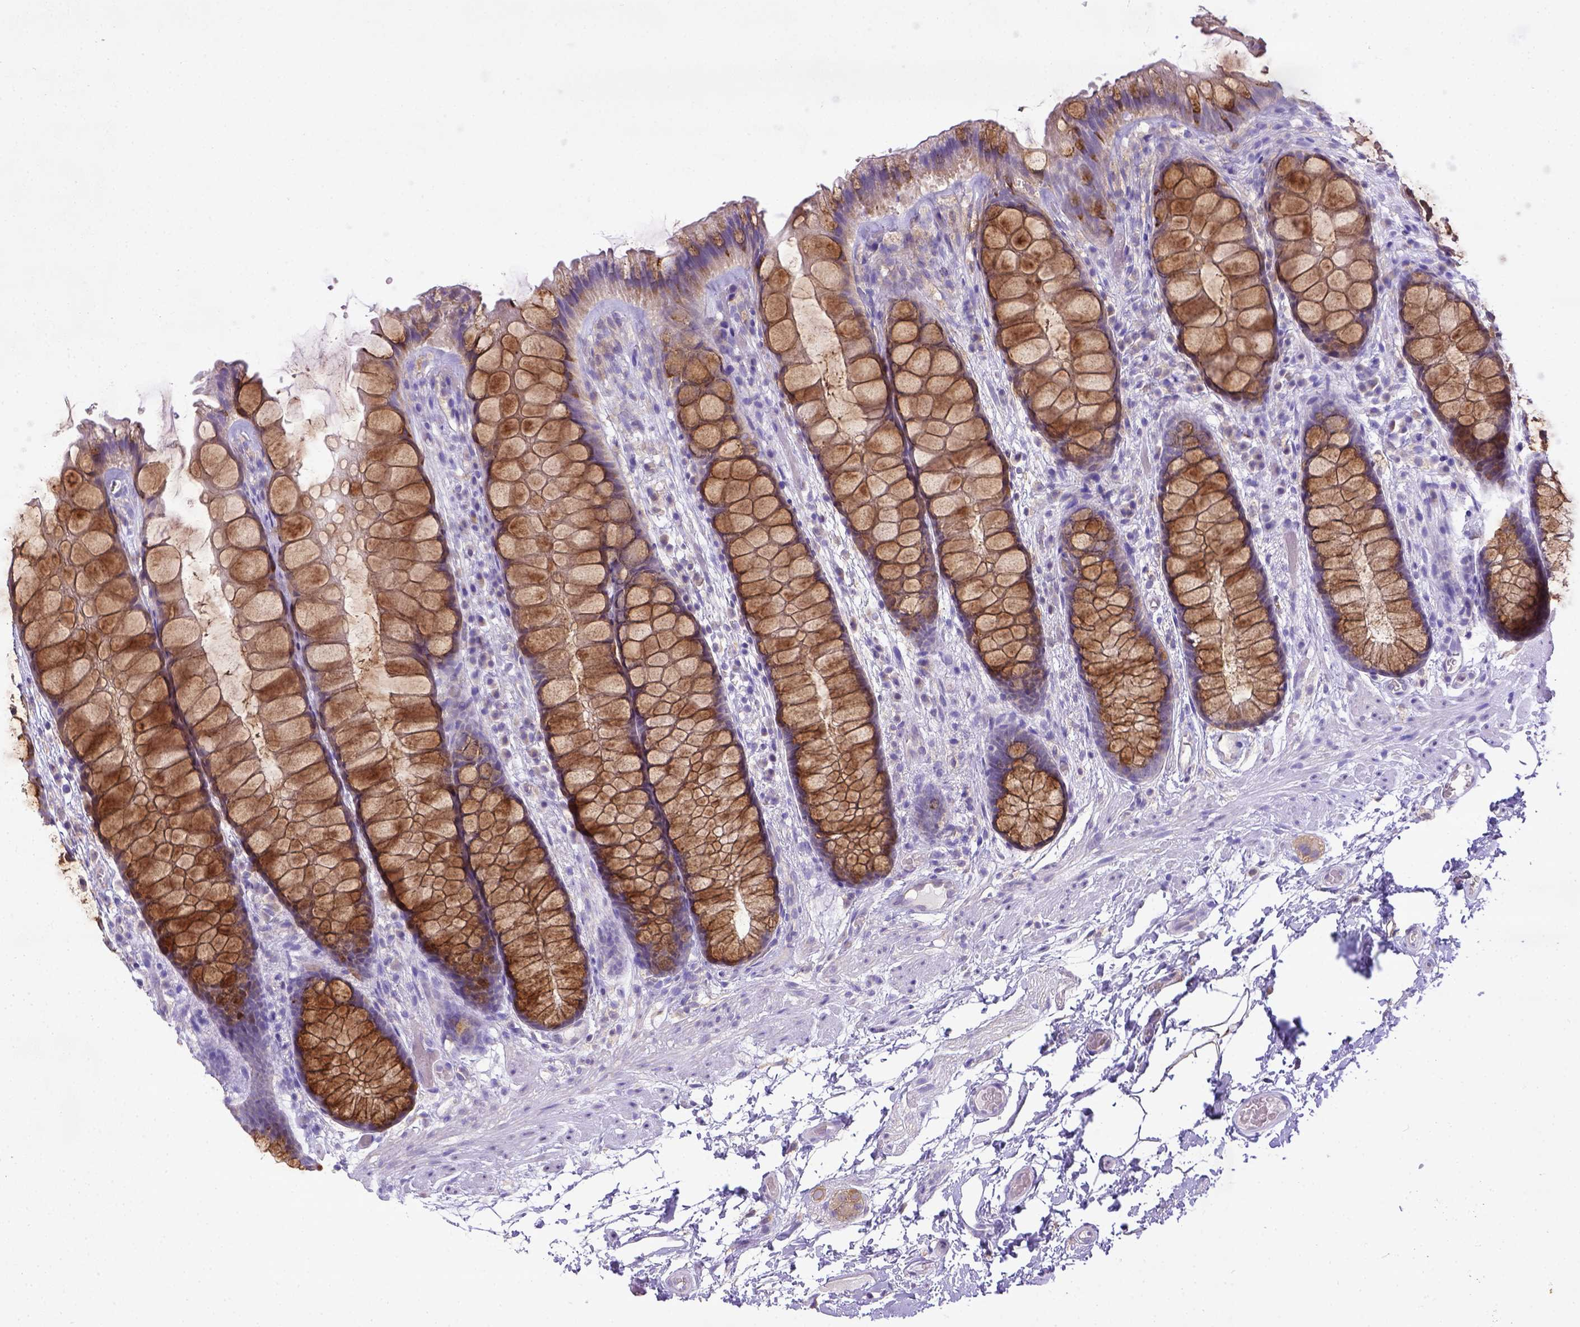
{"staining": {"intensity": "moderate", "quantity": ">75%", "location": "cytoplasmic/membranous"}, "tissue": "rectum", "cell_type": "Glandular cells", "image_type": "normal", "snomed": [{"axis": "morphology", "description": "Normal tissue, NOS"}, {"axis": "topography", "description": "Rectum"}], "caption": "Human rectum stained with a protein marker shows moderate staining in glandular cells.", "gene": "CD40", "patient": {"sex": "female", "age": 62}}